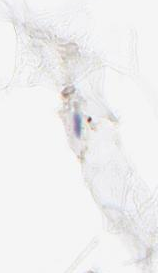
{"staining": {"intensity": "negative", "quantity": "none", "location": "none"}, "tissue": "adipose tissue", "cell_type": "Adipocytes", "image_type": "normal", "snomed": [{"axis": "morphology", "description": "Normal tissue, NOS"}, {"axis": "morphology", "description": "Duct carcinoma"}, {"axis": "topography", "description": "Breast"}, {"axis": "topography", "description": "Adipose tissue"}], "caption": "Immunohistochemistry (IHC) micrograph of normal human adipose tissue stained for a protein (brown), which reveals no positivity in adipocytes. The staining was performed using DAB (3,3'-diaminobenzidine) to visualize the protein expression in brown, while the nuclei were stained in blue with hematoxylin (Magnification: 20x).", "gene": "COX4I1", "patient": {"sex": "female", "age": 37}}